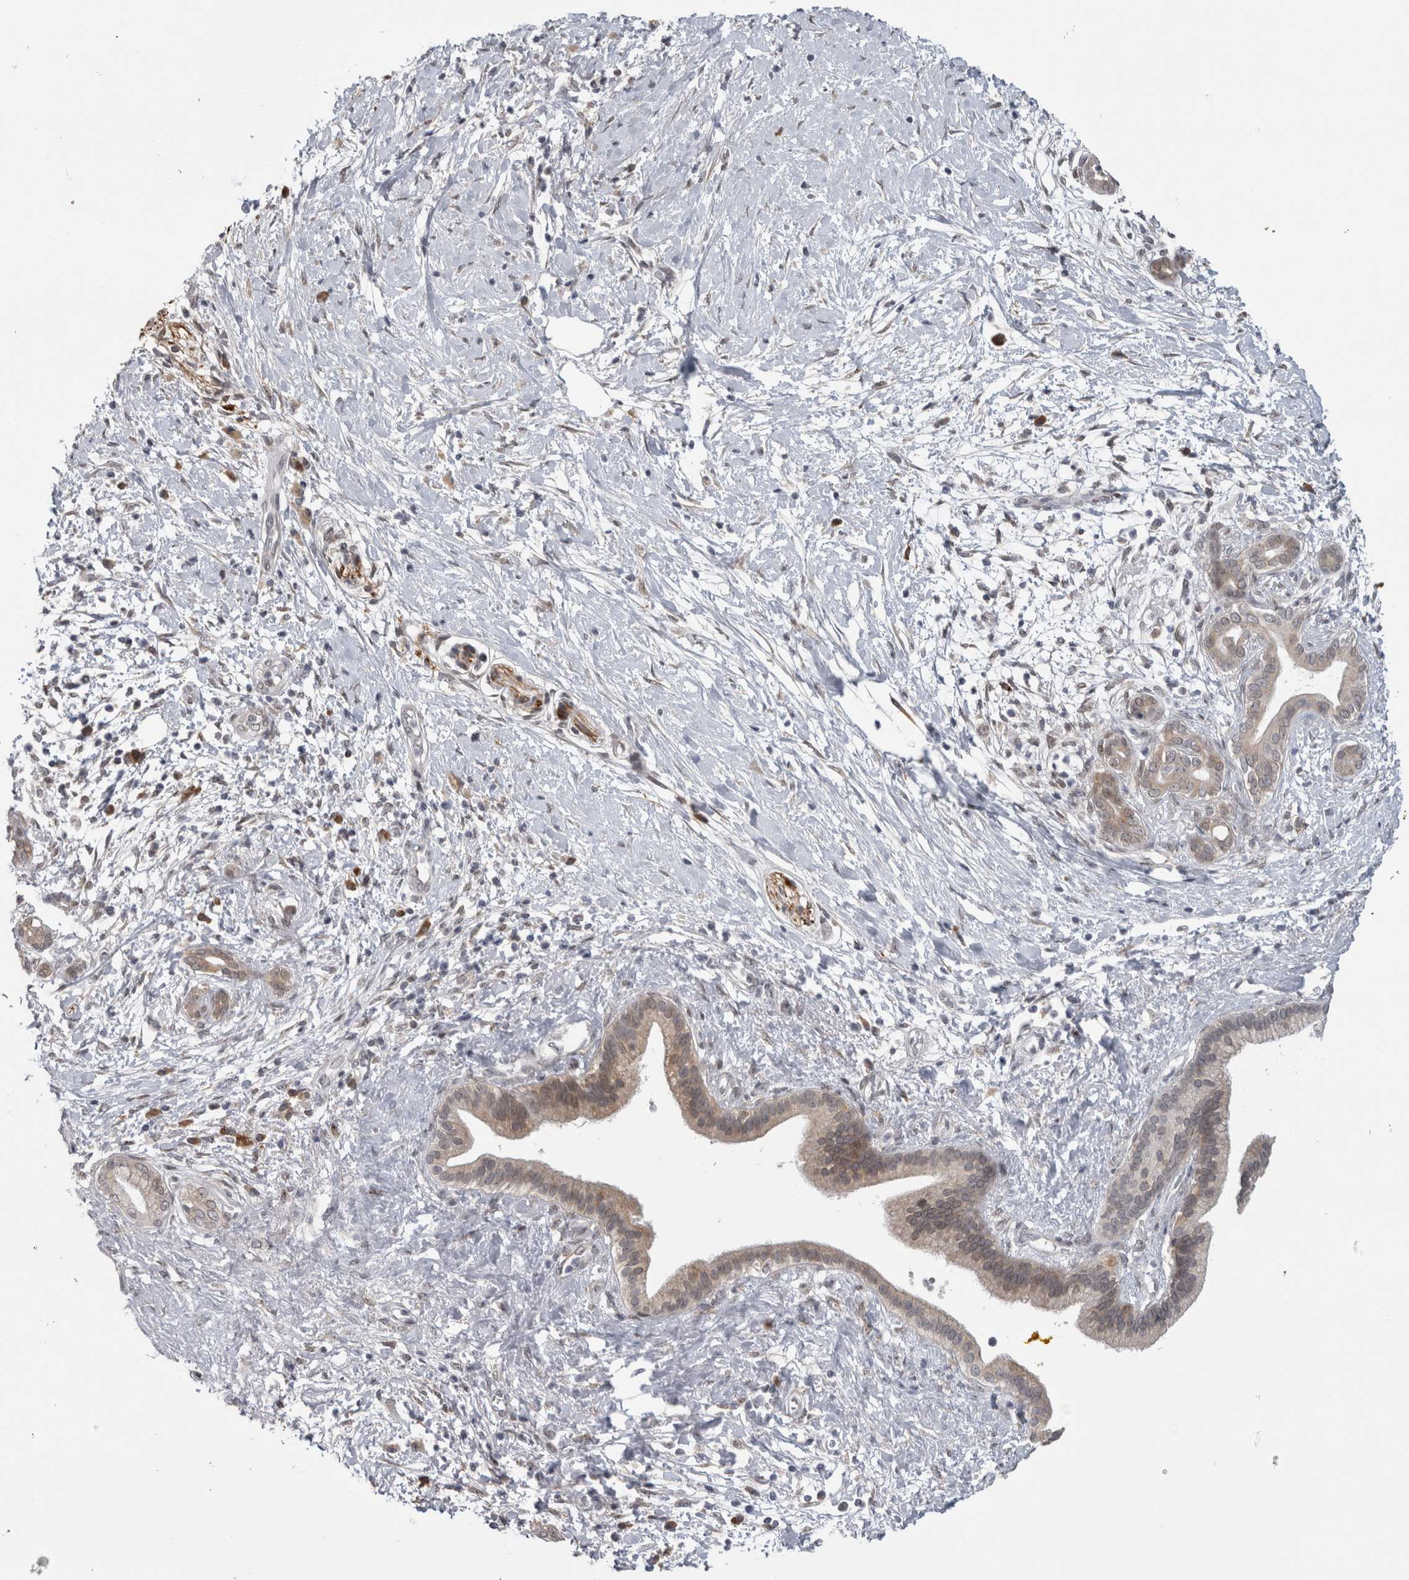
{"staining": {"intensity": "weak", "quantity": "25%-75%", "location": "cytoplasmic/membranous"}, "tissue": "pancreatic cancer", "cell_type": "Tumor cells", "image_type": "cancer", "snomed": [{"axis": "morphology", "description": "Adenocarcinoma, NOS"}, {"axis": "topography", "description": "Pancreas"}], "caption": "High-power microscopy captured an immunohistochemistry micrograph of pancreatic cancer (adenocarcinoma), revealing weak cytoplasmic/membranous expression in about 25%-75% of tumor cells.", "gene": "TMEM242", "patient": {"sex": "male", "age": 58}}